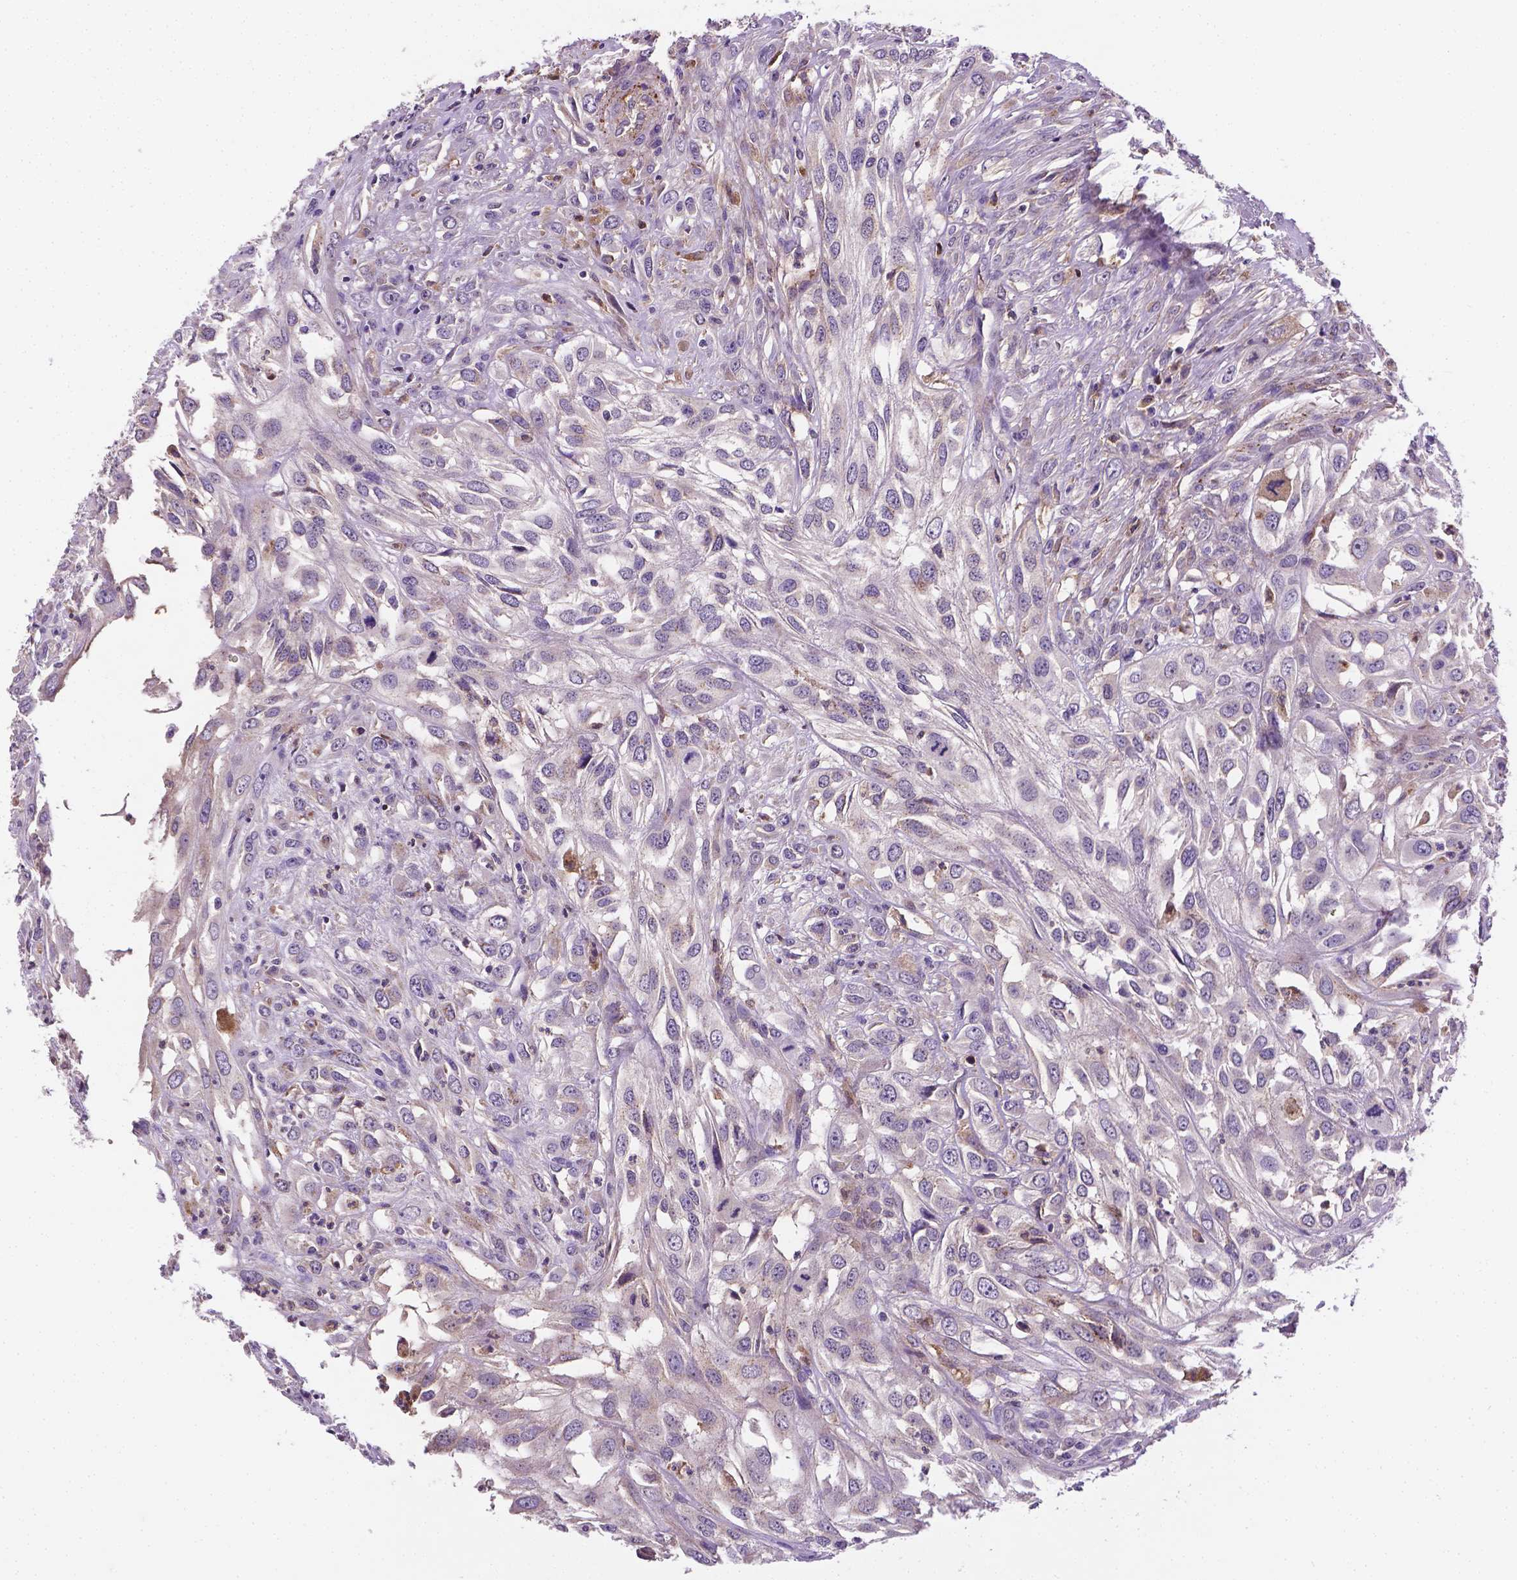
{"staining": {"intensity": "negative", "quantity": "none", "location": "none"}, "tissue": "urothelial cancer", "cell_type": "Tumor cells", "image_type": "cancer", "snomed": [{"axis": "morphology", "description": "Urothelial carcinoma, High grade"}, {"axis": "topography", "description": "Urinary bladder"}], "caption": "There is no significant expression in tumor cells of high-grade urothelial carcinoma. The staining was performed using DAB (3,3'-diaminobenzidine) to visualize the protein expression in brown, while the nuclei were stained in blue with hematoxylin (Magnification: 20x).", "gene": "APOE", "patient": {"sex": "male", "age": 67}}